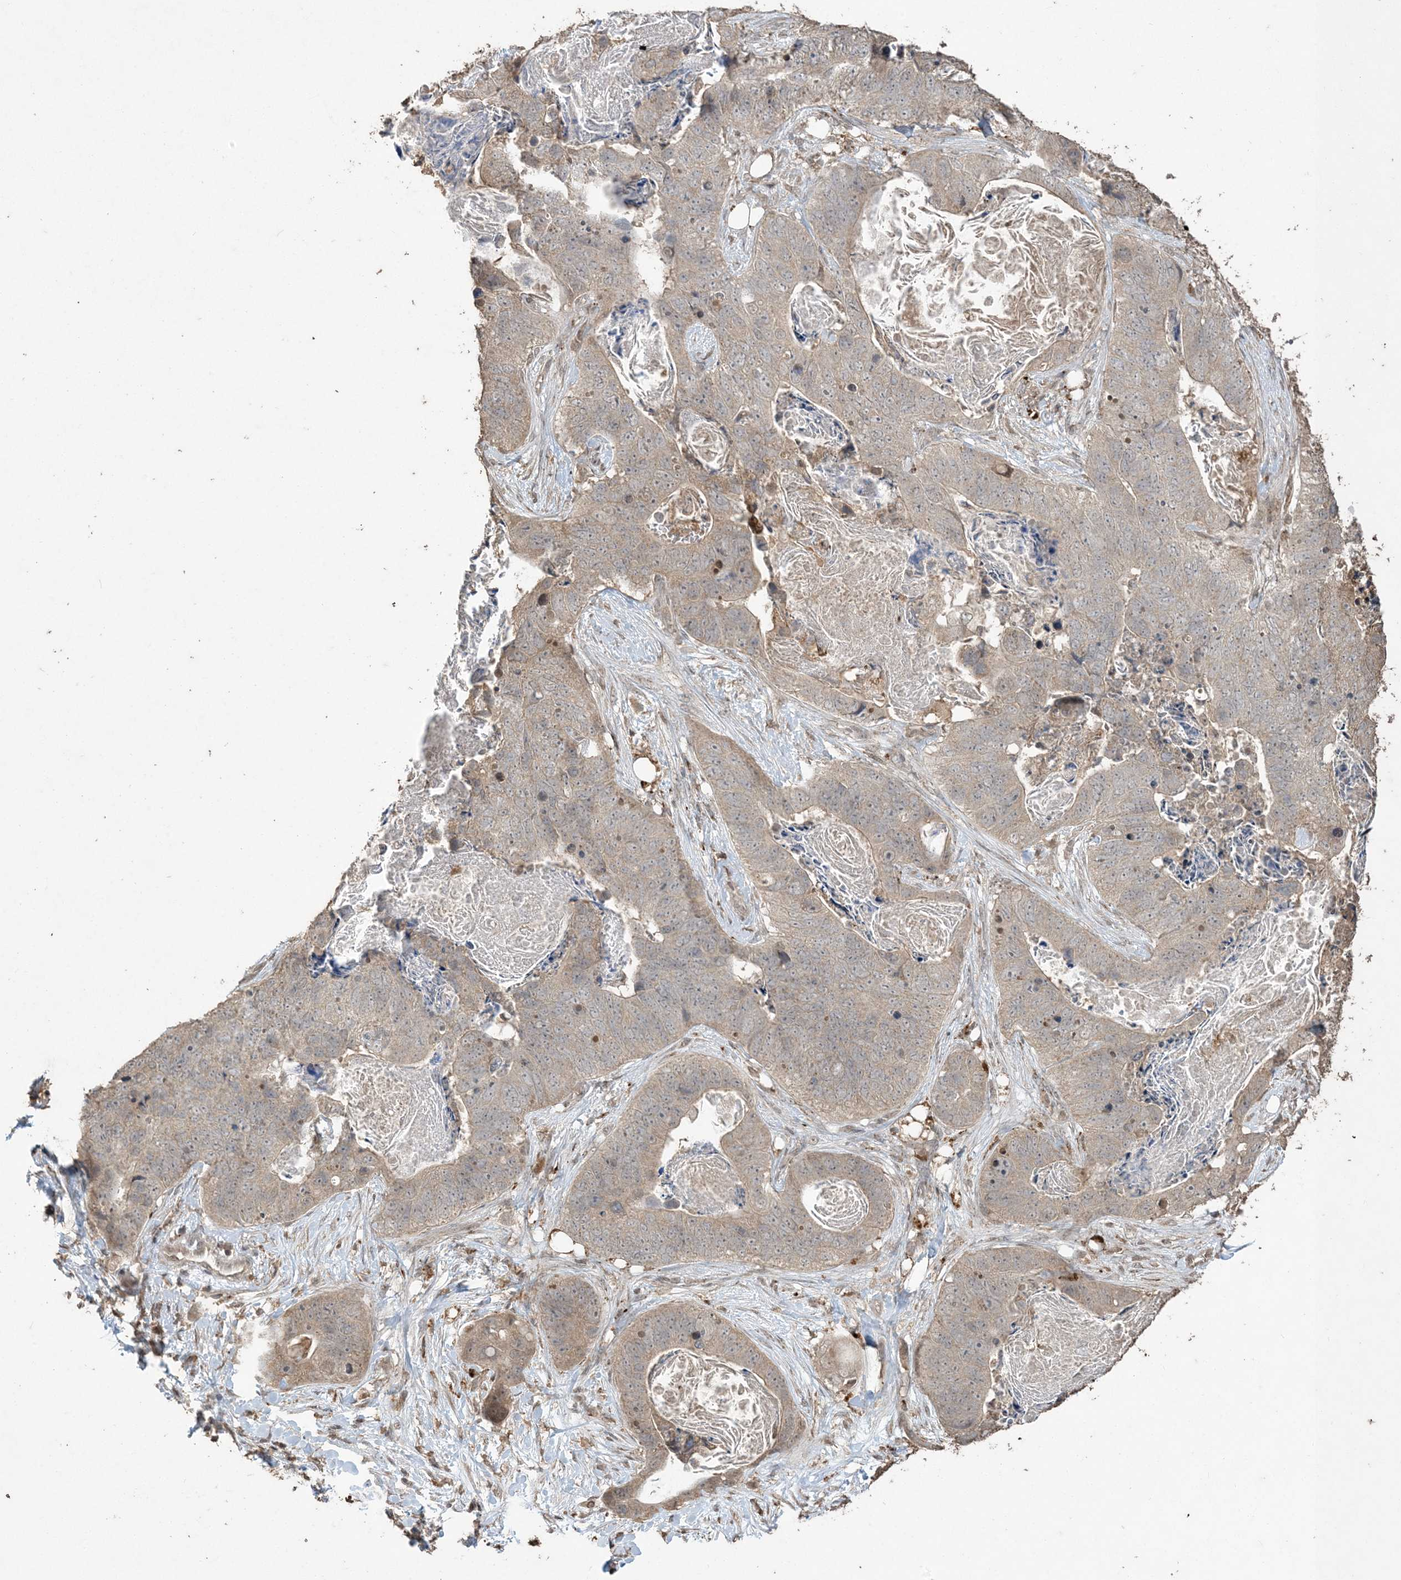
{"staining": {"intensity": "weak", "quantity": "<25%", "location": "cytoplasmic/membranous"}, "tissue": "stomach cancer", "cell_type": "Tumor cells", "image_type": "cancer", "snomed": [{"axis": "morphology", "description": "Adenocarcinoma, NOS"}, {"axis": "topography", "description": "Stomach"}], "caption": "This is an immunohistochemistry (IHC) histopathology image of stomach adenocarcinoma. There is no staining in tumor cells.", "gene": "EFCAB8", "patient": {"sex": "female", "age": 89}}